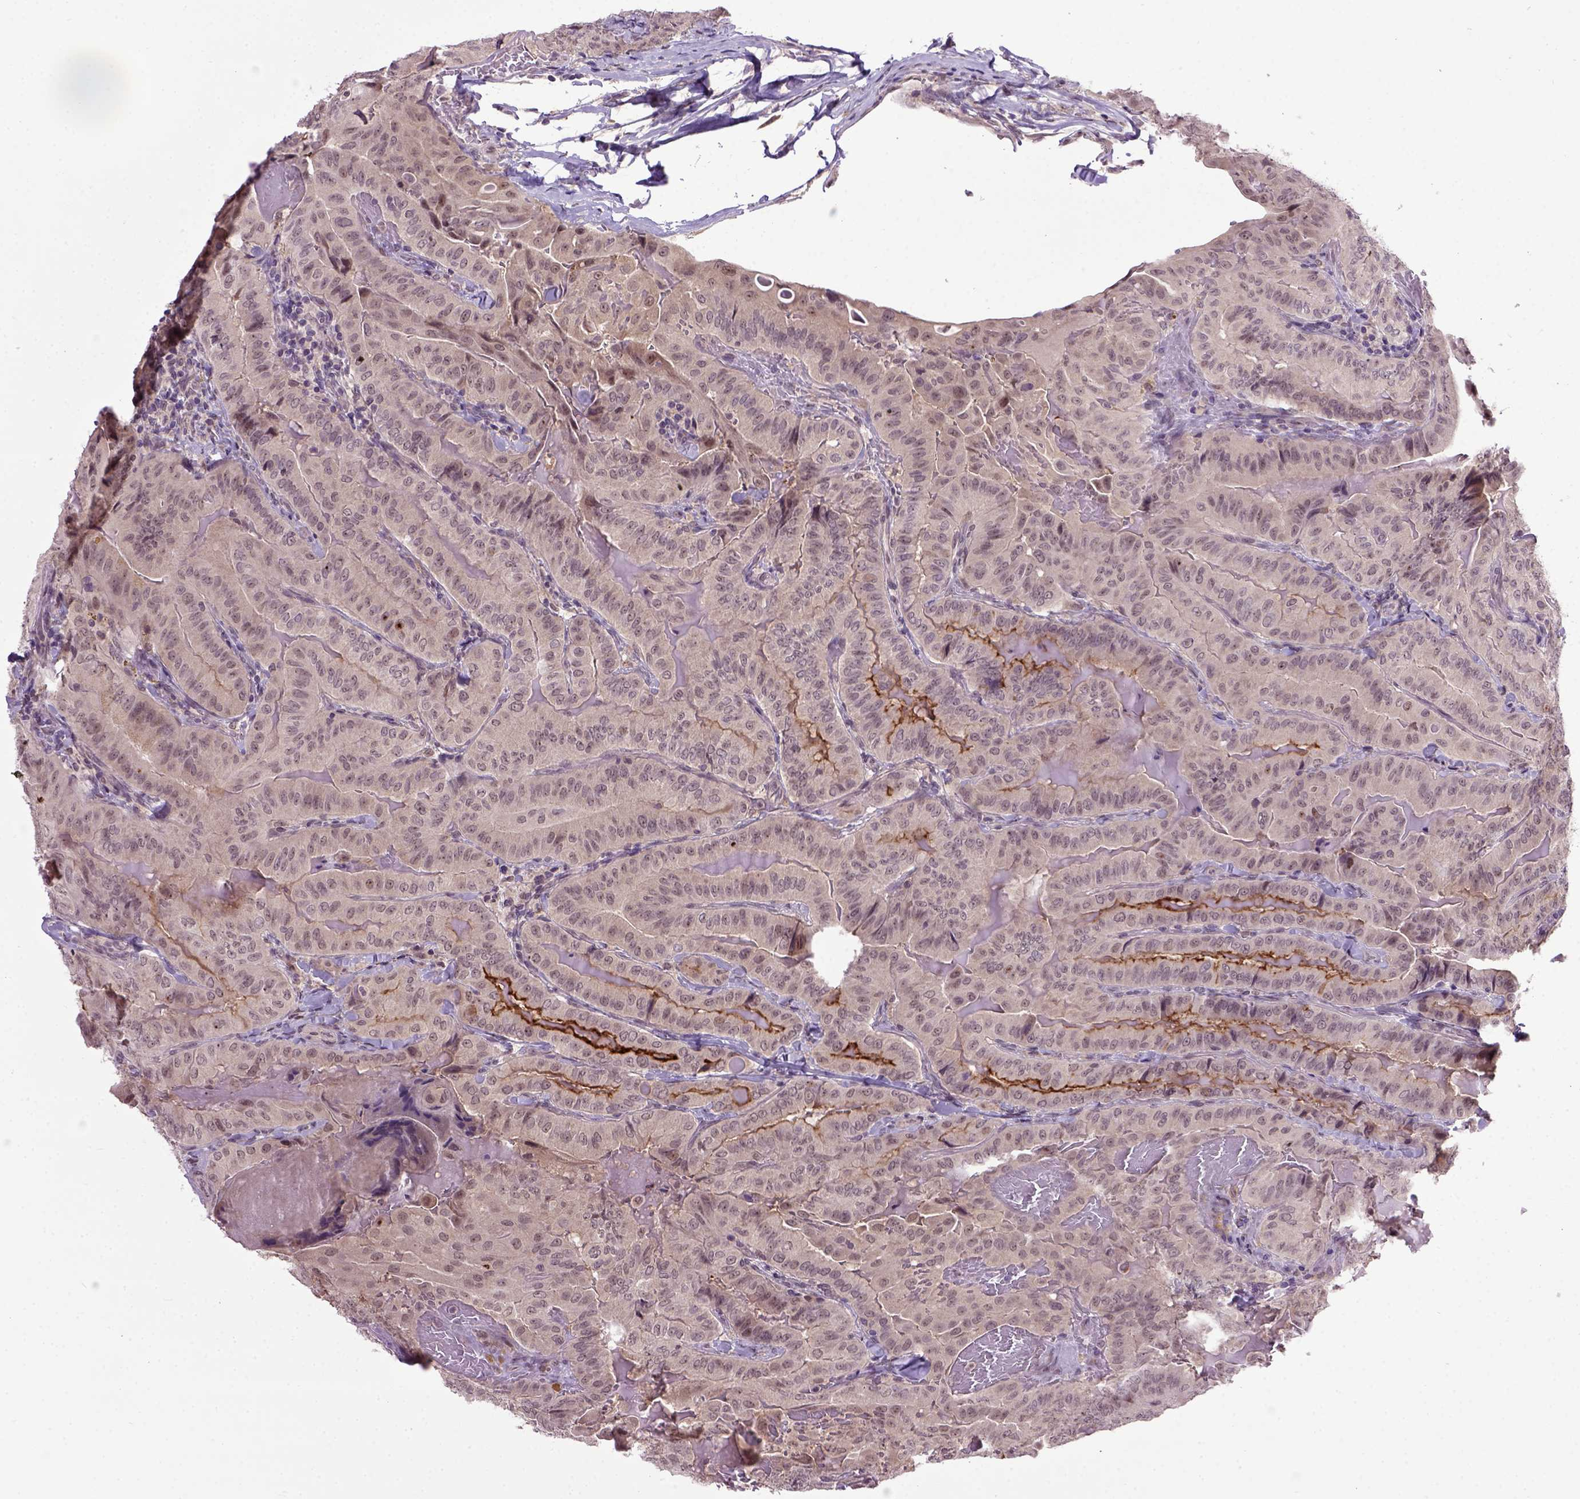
{"staining": {"intensity": "negative", "quantity": "none", "location": "none"}, "tissue": "thyroid cancer", "cell_type": "Tumor cells", "image_type": "cancer", "snomed": [{"axis": "morphology", "description": "Papillary adenocarcinoma, NOS"}, {"axis": "topography", "description": "Thyroid gland"}], "caption": "Immunohistochemical staining of thyroid cancer (papillary adenocarcinoma) displays no significant expression in tumor cells.", "gene": "RAB43", "patient": {"sex": "female", "age": 68}}